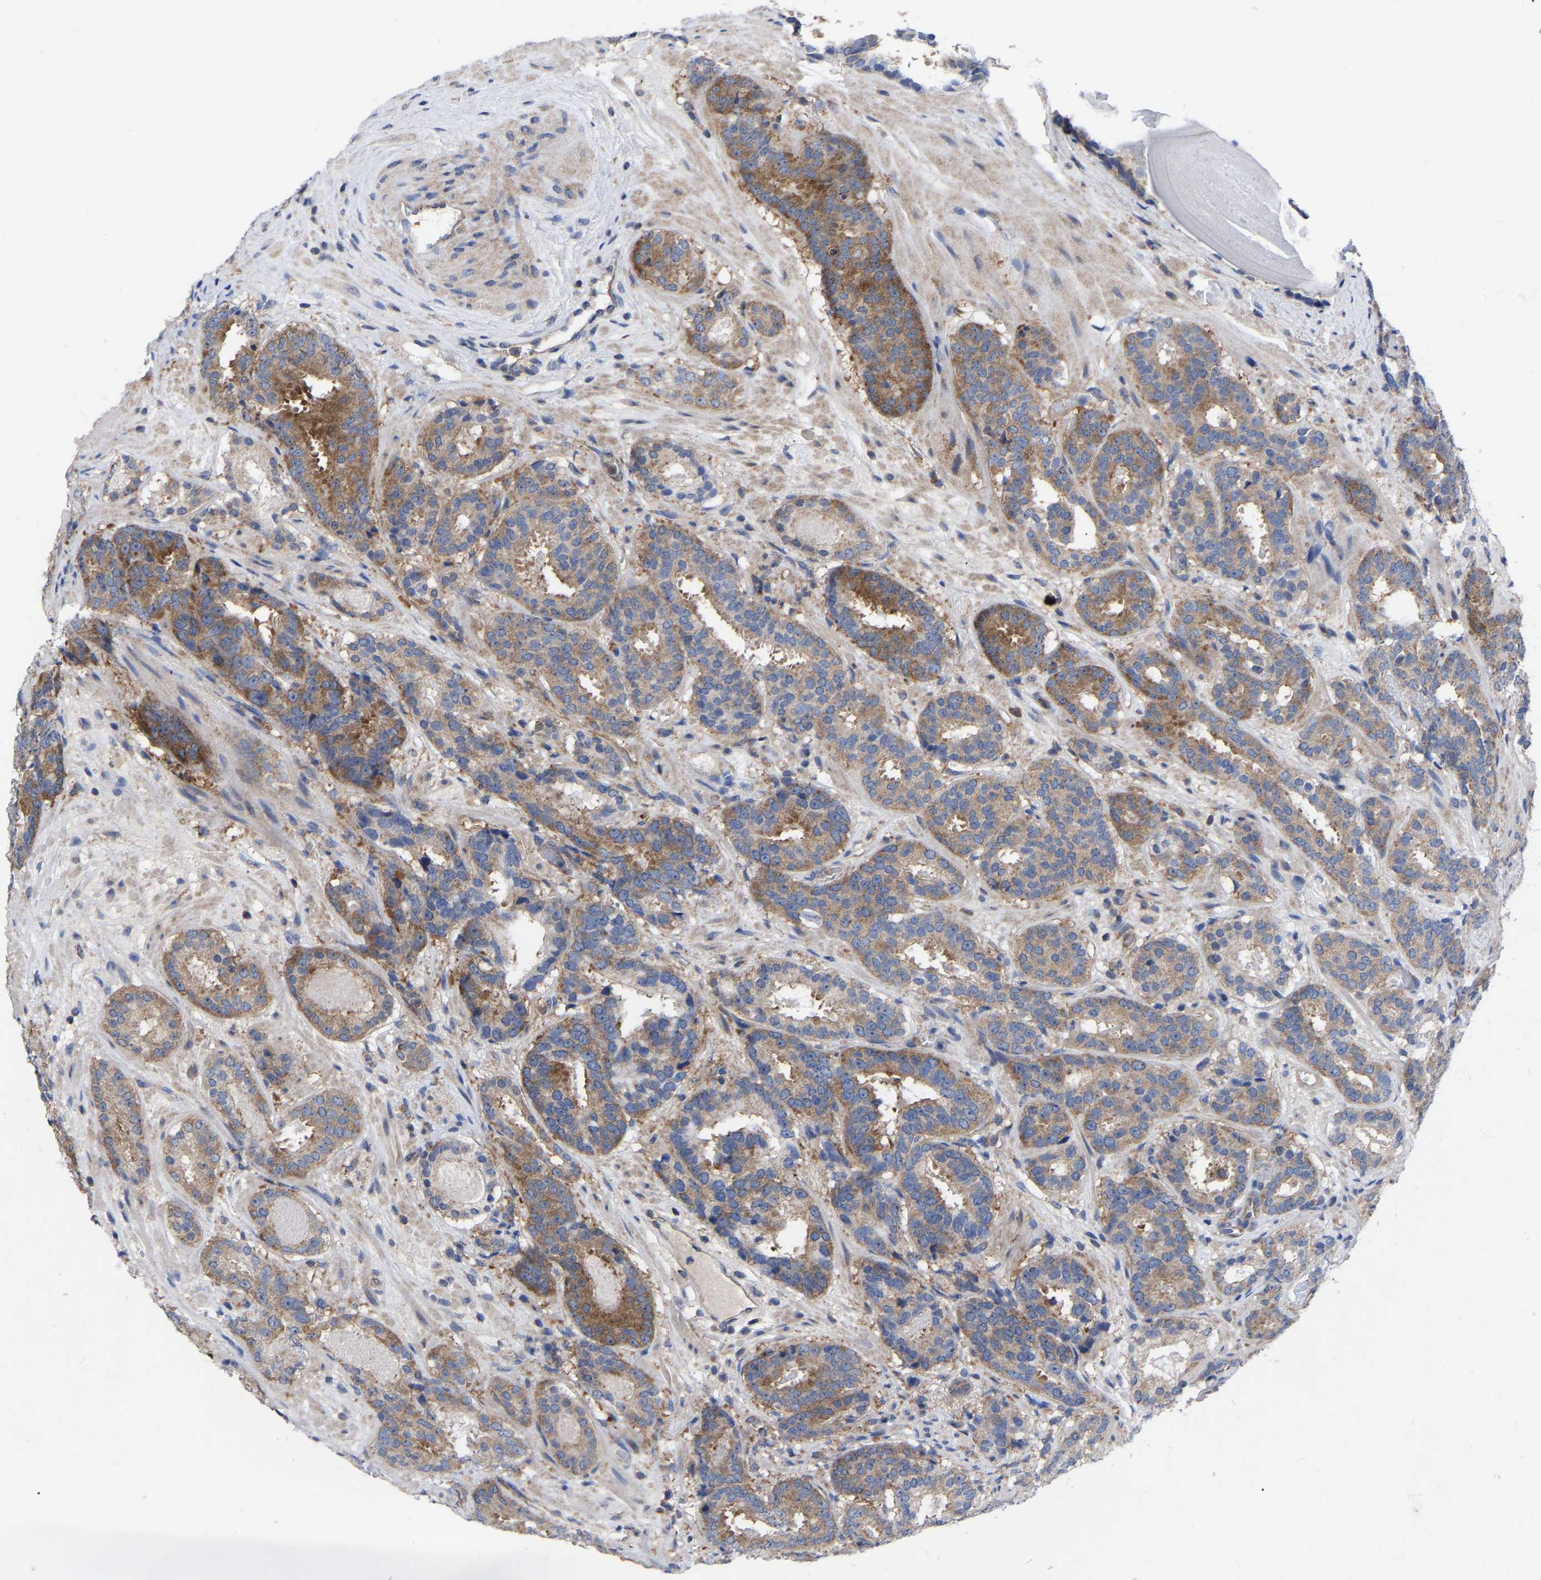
{"staining": {"intensity": "moderate", "quantity": ">75%", "location": "cytoplasmic/membranous"}, "tissue": "prostate cancer", "cell_type": "Tumor cells", "image_type": "cancer", "snomed": [{"axis": "morphology", "description": "Adenocarcinoma, Low grade"}, {"axis": "topography", "description": "Prostate"}], "caption": "There is medium levels of moderate cytoplasmic/membranous positivity in tumor cells of prostate adenocarcinoma (low-grade), as demonstrated by immunohistochemical staining (brown color).", "gene": "TCP1", "patient": {"sex": "male", "age": 69}}